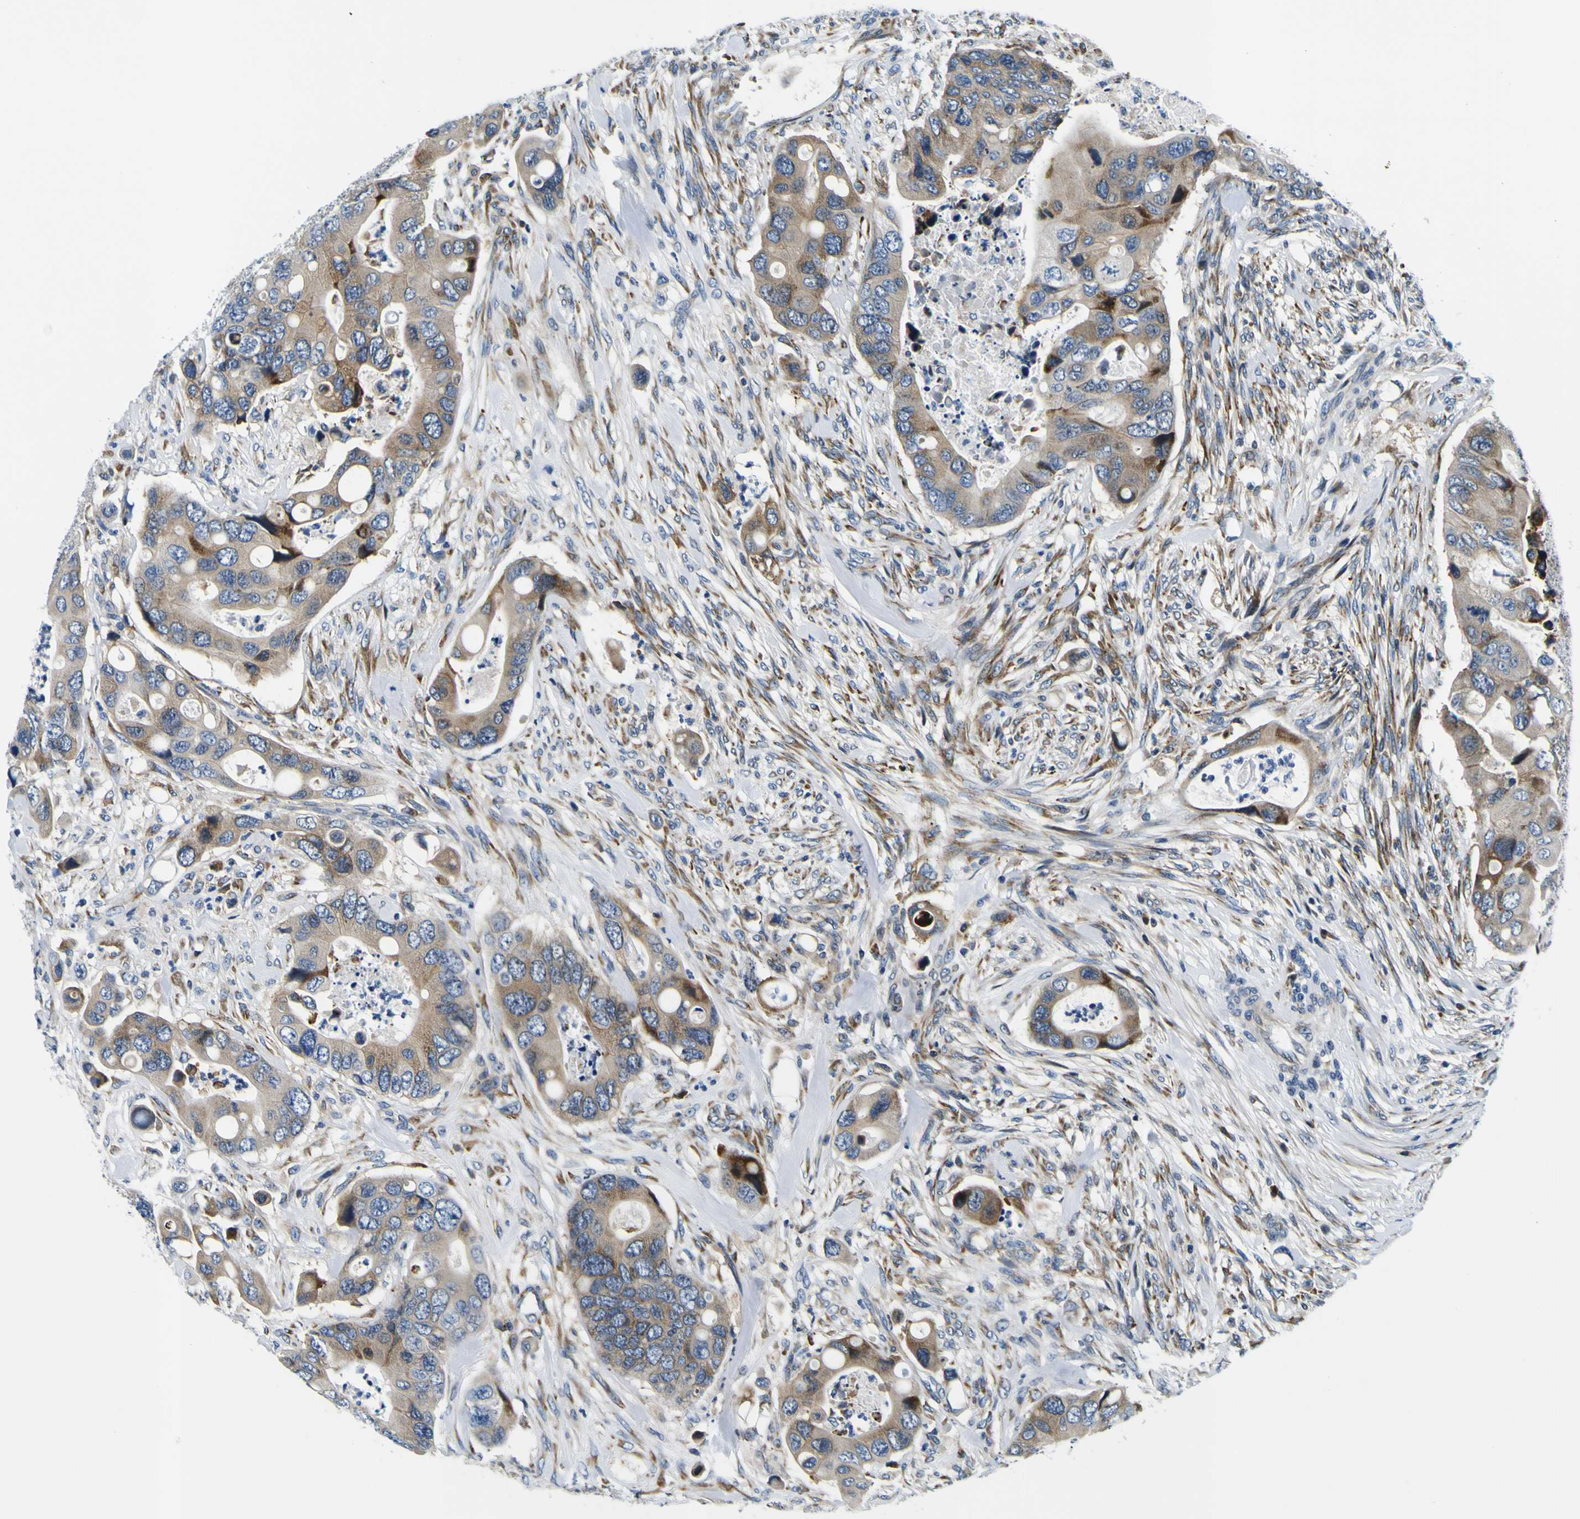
{"staining": {"intensity": "weak", "quantity": ">75%", "location": "cytoplasmic/membranous"}, "tissue": "colorectal cancer", "cell_type": "Tumor cells", "image_type": "cancer", "snomed": [{"axis": "morphology", "description": "Adenocarcinoma, NOS"}, {"axis": "topography", "description": "Rectum"}], "caption": "IHC micrograph of human colorectal cancer stained for a protein (brown), which shows low levels of weak cytoplasmic/membranous positivity in approximately >75% of tumor cells.", "gene": "NLRP3", "patient": {"sex": "female", "age": 57}}